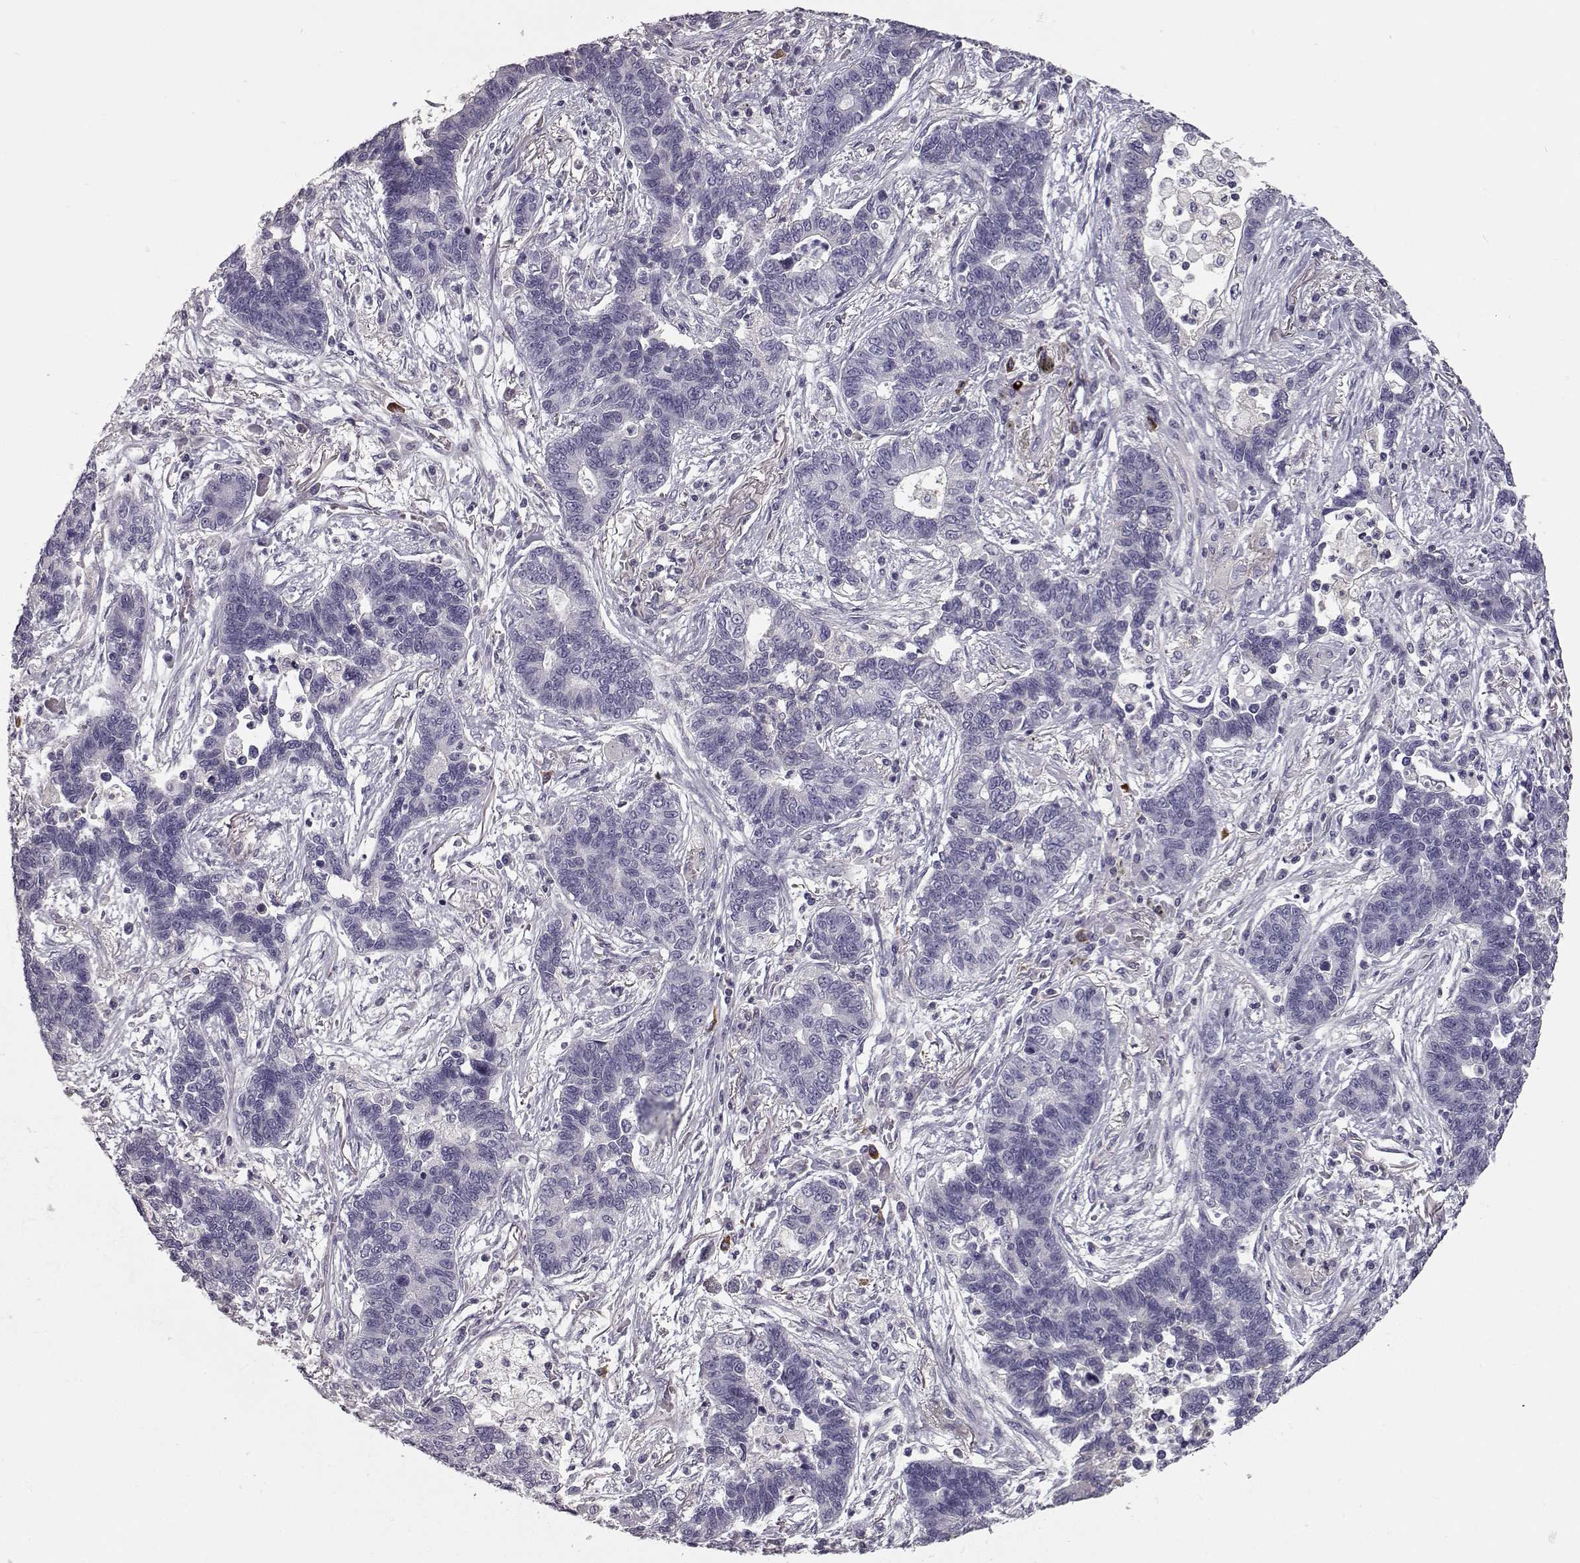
{"staining": {"intensity": "negative", "quantity": "none", "location": "none"}, "tissue": "lung cancer", "cell_type": "Tumor cells", "image_type": "cancer", "snomed": [{"axis": "morphology", "description": "Adenocarcinoma, NOS"}, {"axis": "topography", "description": "Lung"}], "caption": "This is a photomicrograph of IHC staining of adenocarcinoma (lung), which shows no expression in tumor cells.", "gene": "CCL19", "patient": {"sex": "female", "age": 57}}